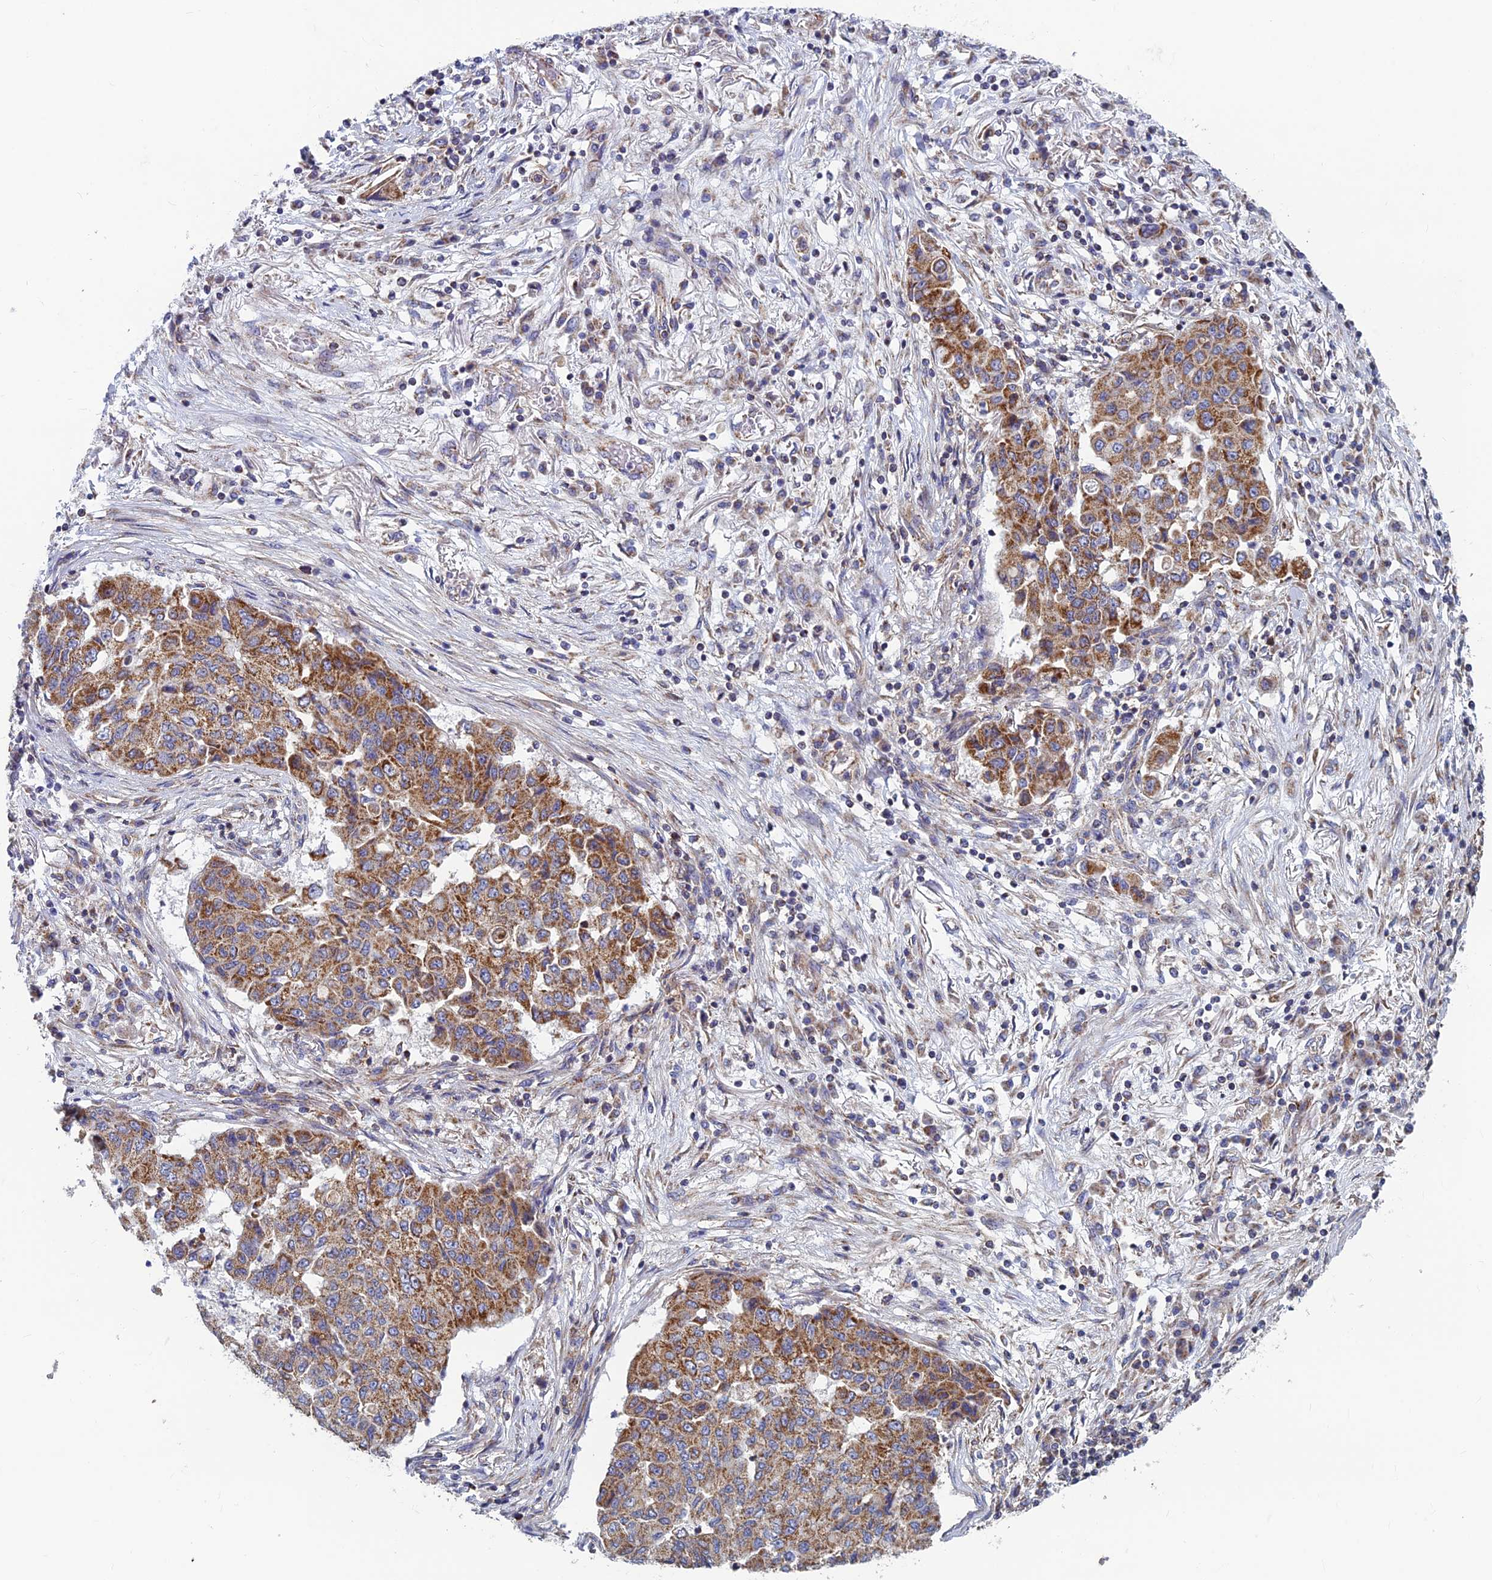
{"staining": {"intensity": "moderate", "quantity": ">75%", "location": "cytoplasmic/membranous"}, "tissue": "lung cancer", "cell_type": "Tumor cells", "image_type": "cancer", "snomed": [{"axis": "morphology", "description": "Squamous cell carcinoma, NOS"}, {"axis": "topography", "description": "Lung"}], "caption": "DAB immunohistochemical staining of human squamous cell carcinoma (lung) shows moderate cytoplasmic/membranous protein expression in about >75% of tumor cells.", "gene": "MRPS9", "patient": {"sex": "male", "age": 74}}